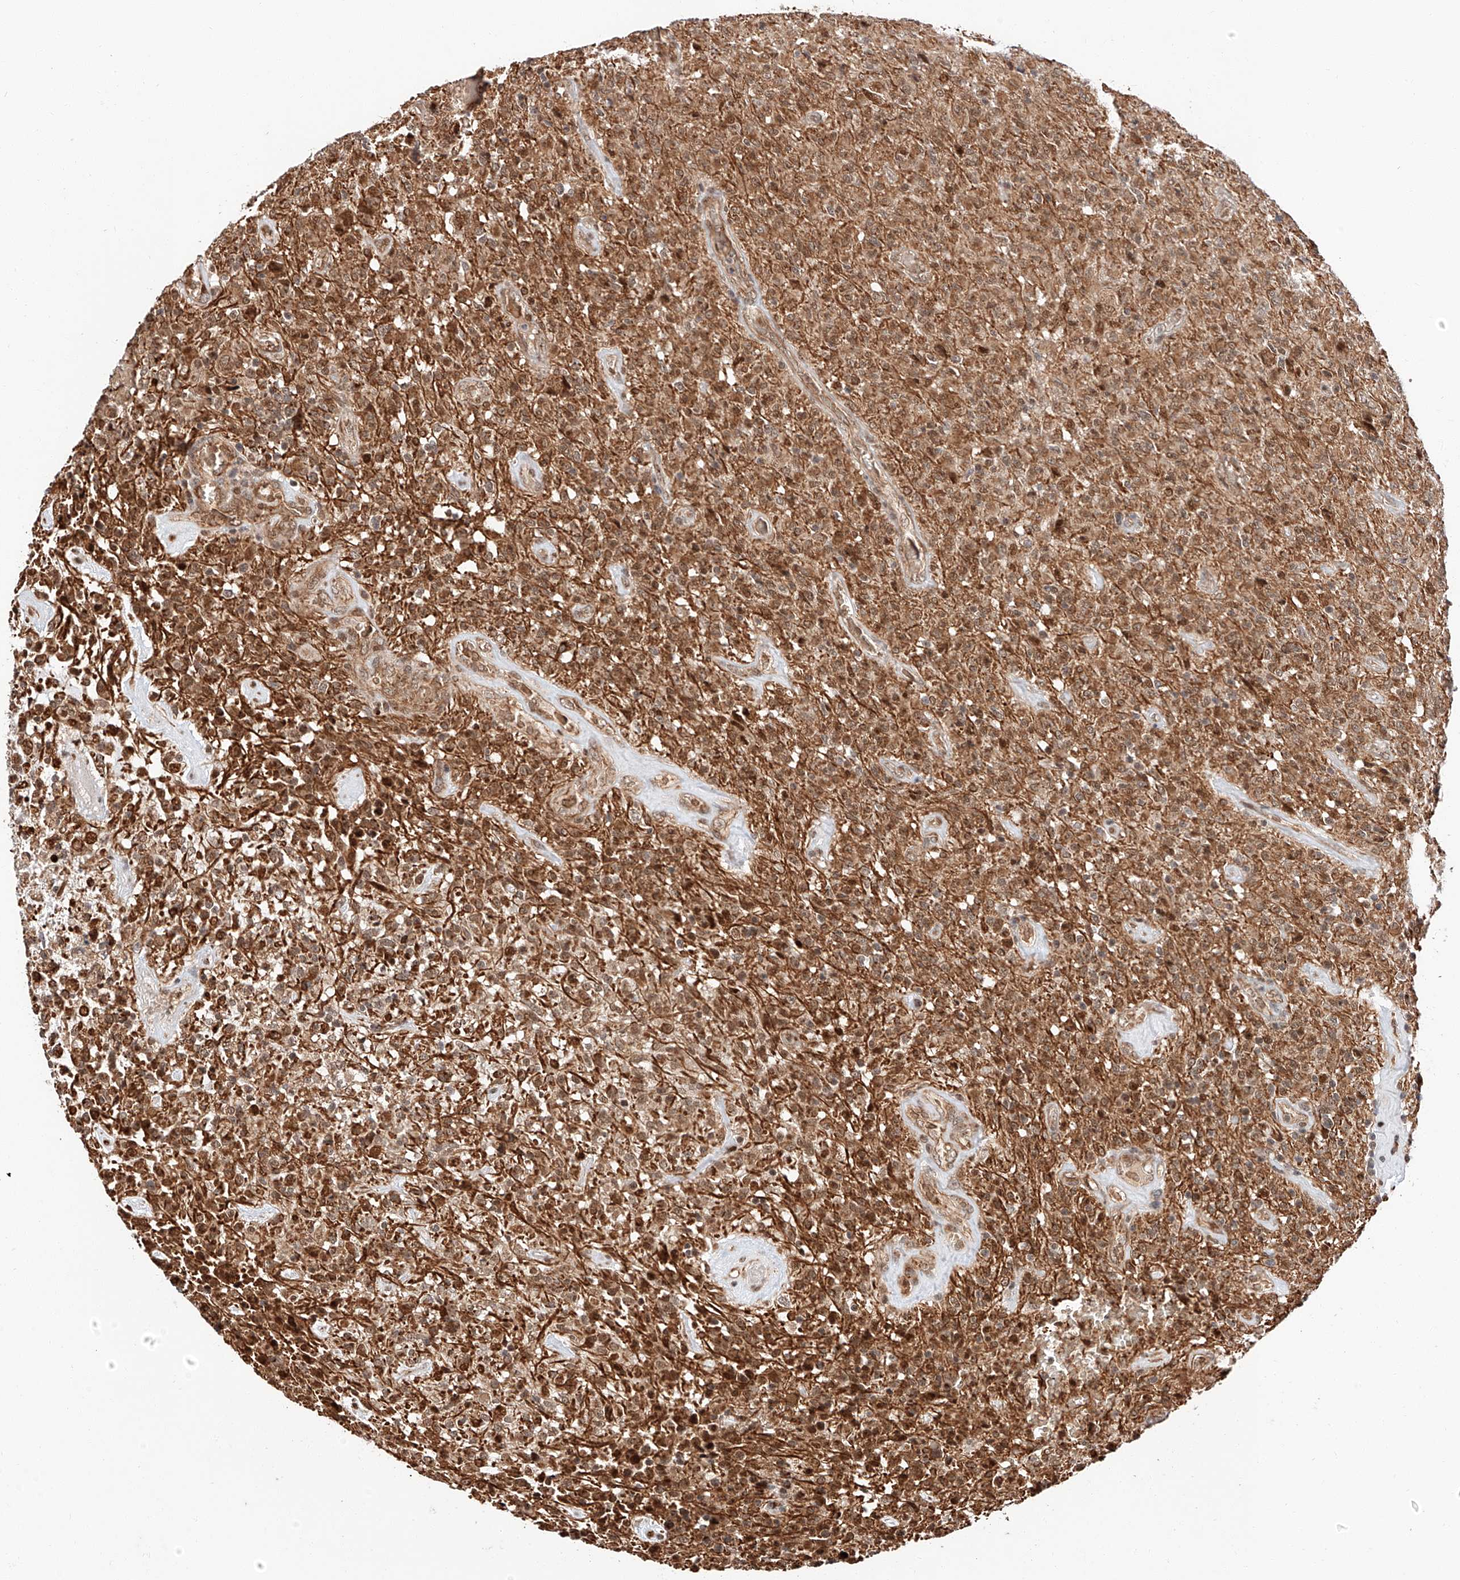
{"staining": {"intensity": "moderate", "quantity": ">75%", "location": "cytoplasmic/membranous,nuclear"}, "tissue": "glioma", "cell_type": "Tumor cells", "image_type": "cancer", "snomed": [{"axis": "morphology", "description": "Glioma, malignant, High grade"}, {"axis": "topography", "description": "Brain"}], "caption": "DAB immunohistochemical staining of glioma demonstrates moderate cytoplasmic/membranous and nuclear protein staining in about >75% of tumor cells.", "gene": "THTPA", "patient": {"sex": "female", "age": 57}}